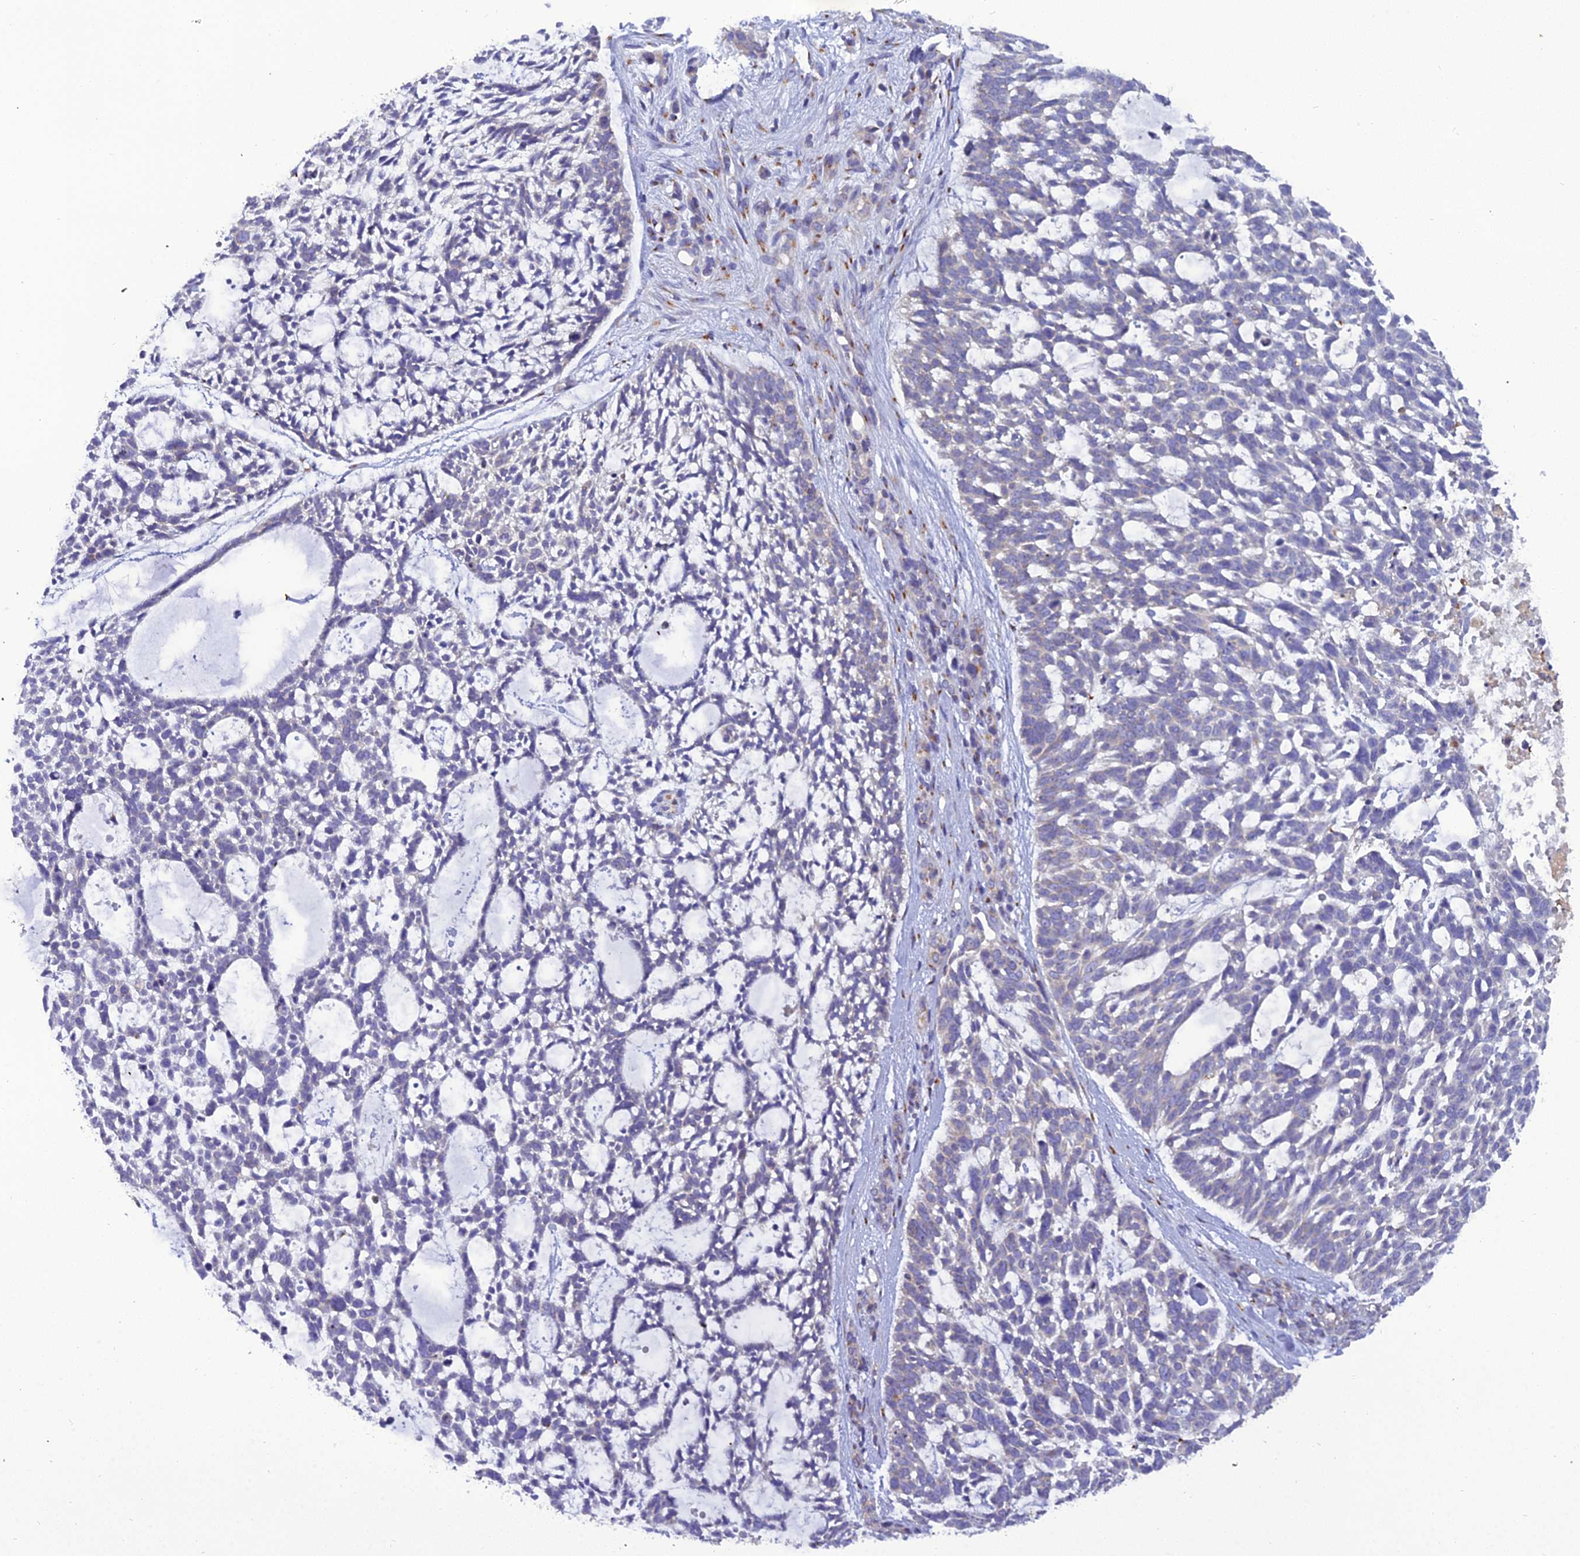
{"staining": {"intensity": "negative", "quantity": "none", "location": "none"}, "tissue": "skin cancer", "cell_type": "Tumor cells", "image_type": "cancer", "snomed": [{"axis": "morphology", "description": "Basal cell carcinoma"}, {"axis": "topography", "description": "Skin"}], "caption": "An immunohistochemistry (IHC) micrograph of basal cell carcinoma (skin) is shown. There is no staining in tumor cells of basal cell carcinoma (skin). Nuclei are stained in blue.", "gene": "GOLPH3", "patient": {"sex": "male", "age": 88}}